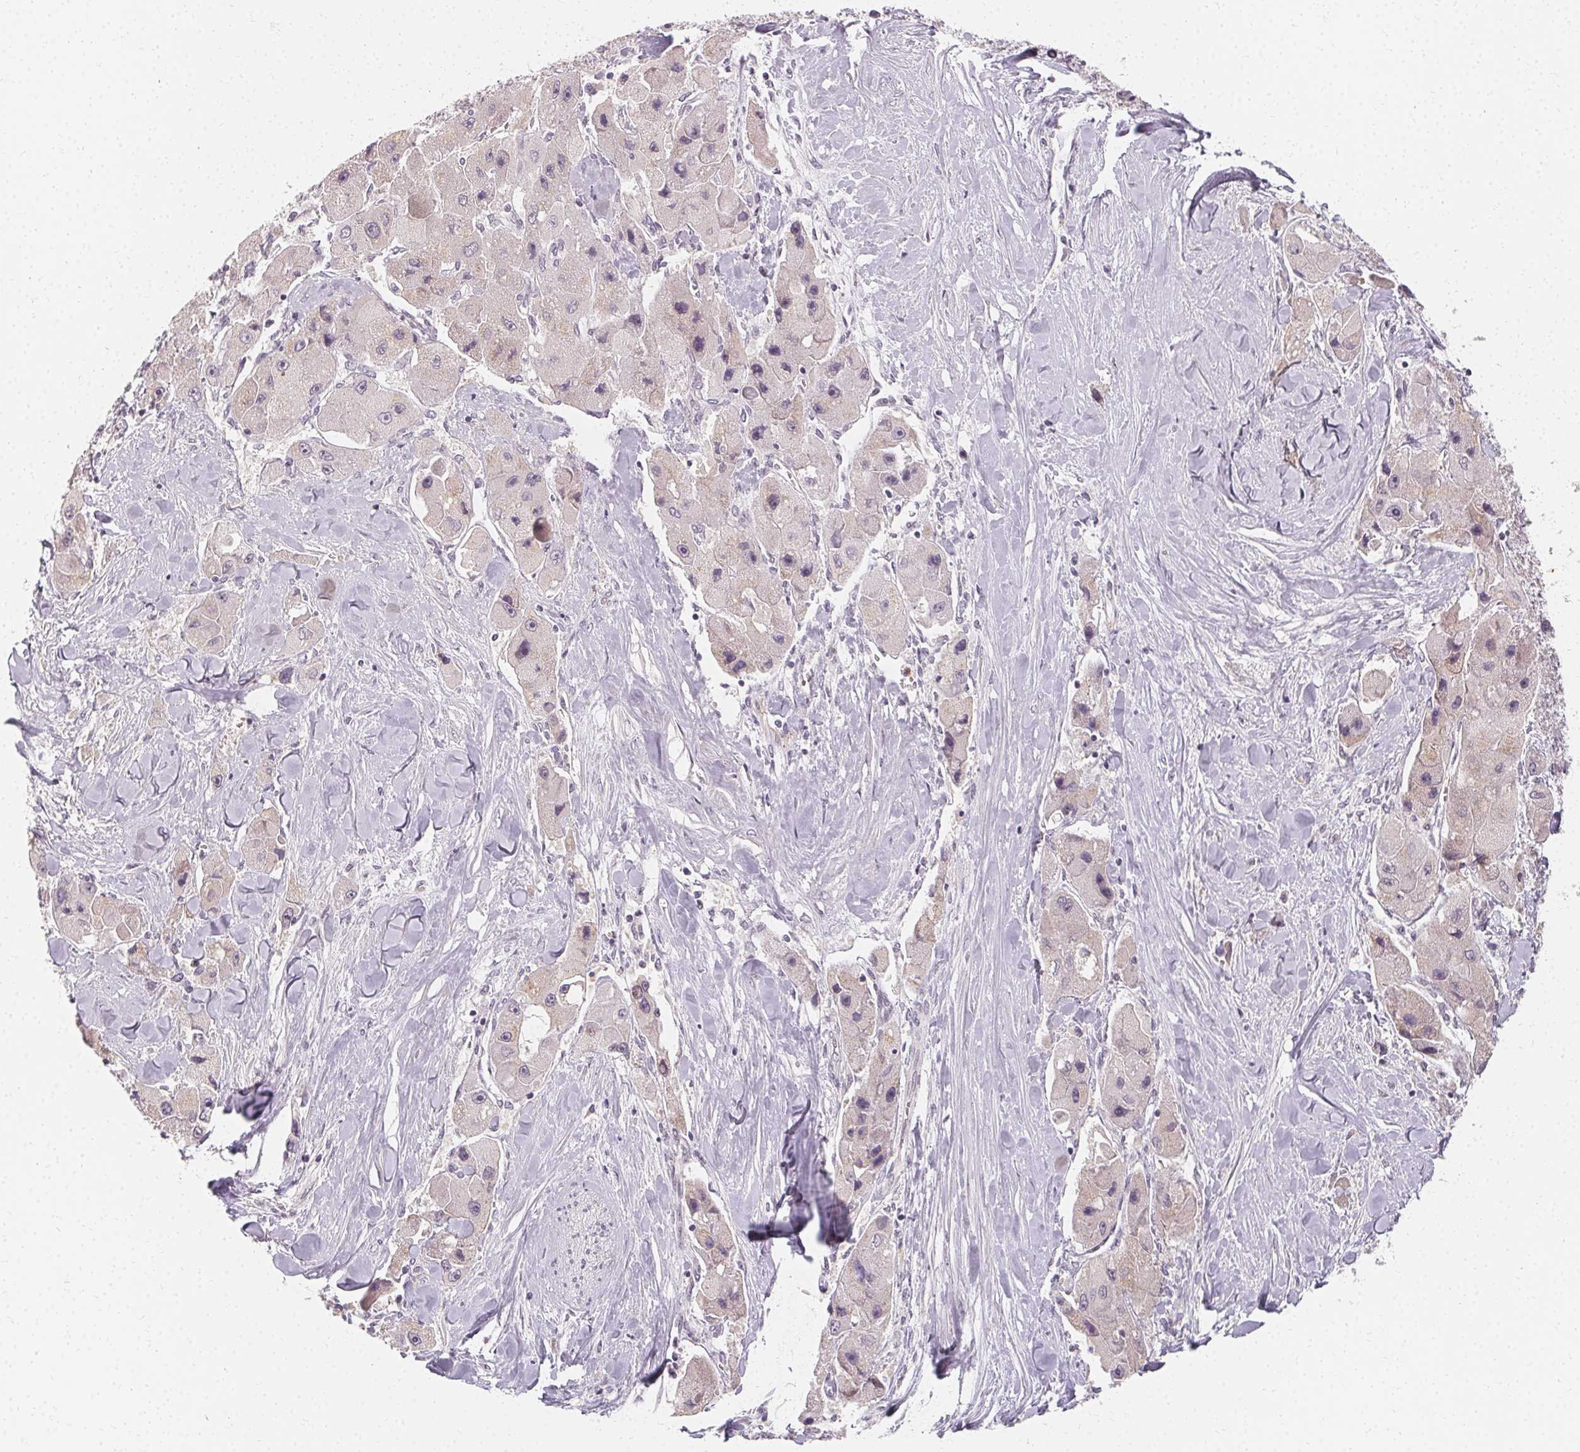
{"staining": {"intensity": "negative", "quantity": "none", "location": "none"}, "tissue": "liver cancer", "cell_type": "Tumor cells", "image_type": "cancer", "snomed": [{"axis": "morphology", "description": "Carcinoma, Hepatocellular, NOS"}, {"axis": "topography", "description": "Liver"}], "caption": "High power microscopy micrograph of an IHC photomicrograph of liver cancer, revealing no significant positivity in tumor cells.", "gene": "CLCNKB", "patient": {"sex": "male", "age": 24}}